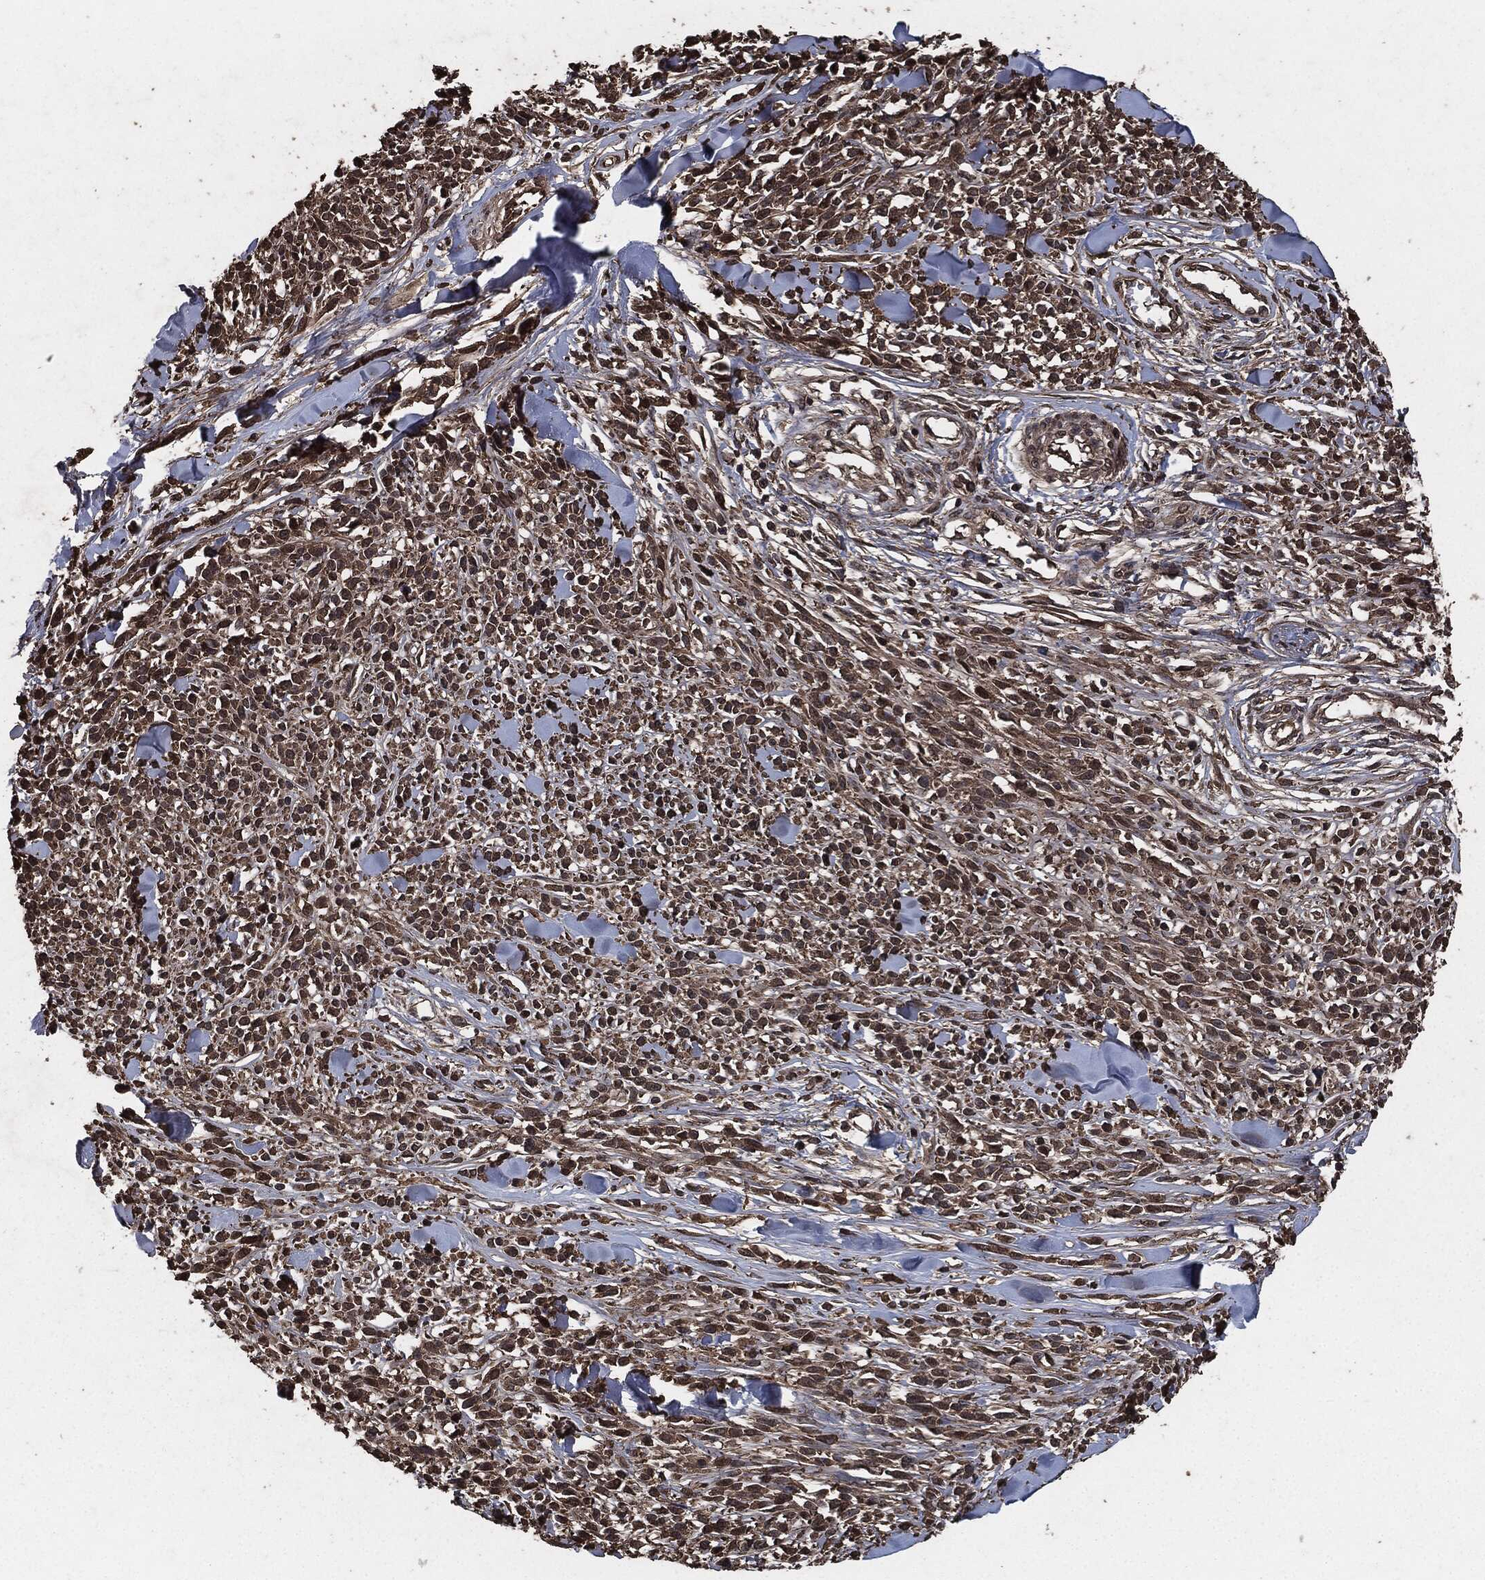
{"staining": {"intensity": "moderate", "quantity": ">75%", "location": "cytoplasmic/membranous"}, "tissue": "melanoma", "cell_type": "Tumor cells", "image_type": "cancer", "snomed": [{"axis": "morphology", "description": "Malignant melanoma, NOS"}, {"axis": "topography", "description": "Skin"}, {"axis": "topography", "description": "Skin of trunk"}], "caption": "Malignant melanoma was stained to show a protein in brown. There is medium levels of moderate cytoplasmic/membranous staining in approximately >75% of tumor cells. The staining was performed using DAB (3,3'-diaminobenzidine) to visualize the protein expression in brown, while the nuclei were stained in blue with hematoxylin (Magnification: 20x).", "gene": "AKT1S1", "patient": {"sex": "male", "age": 74}}